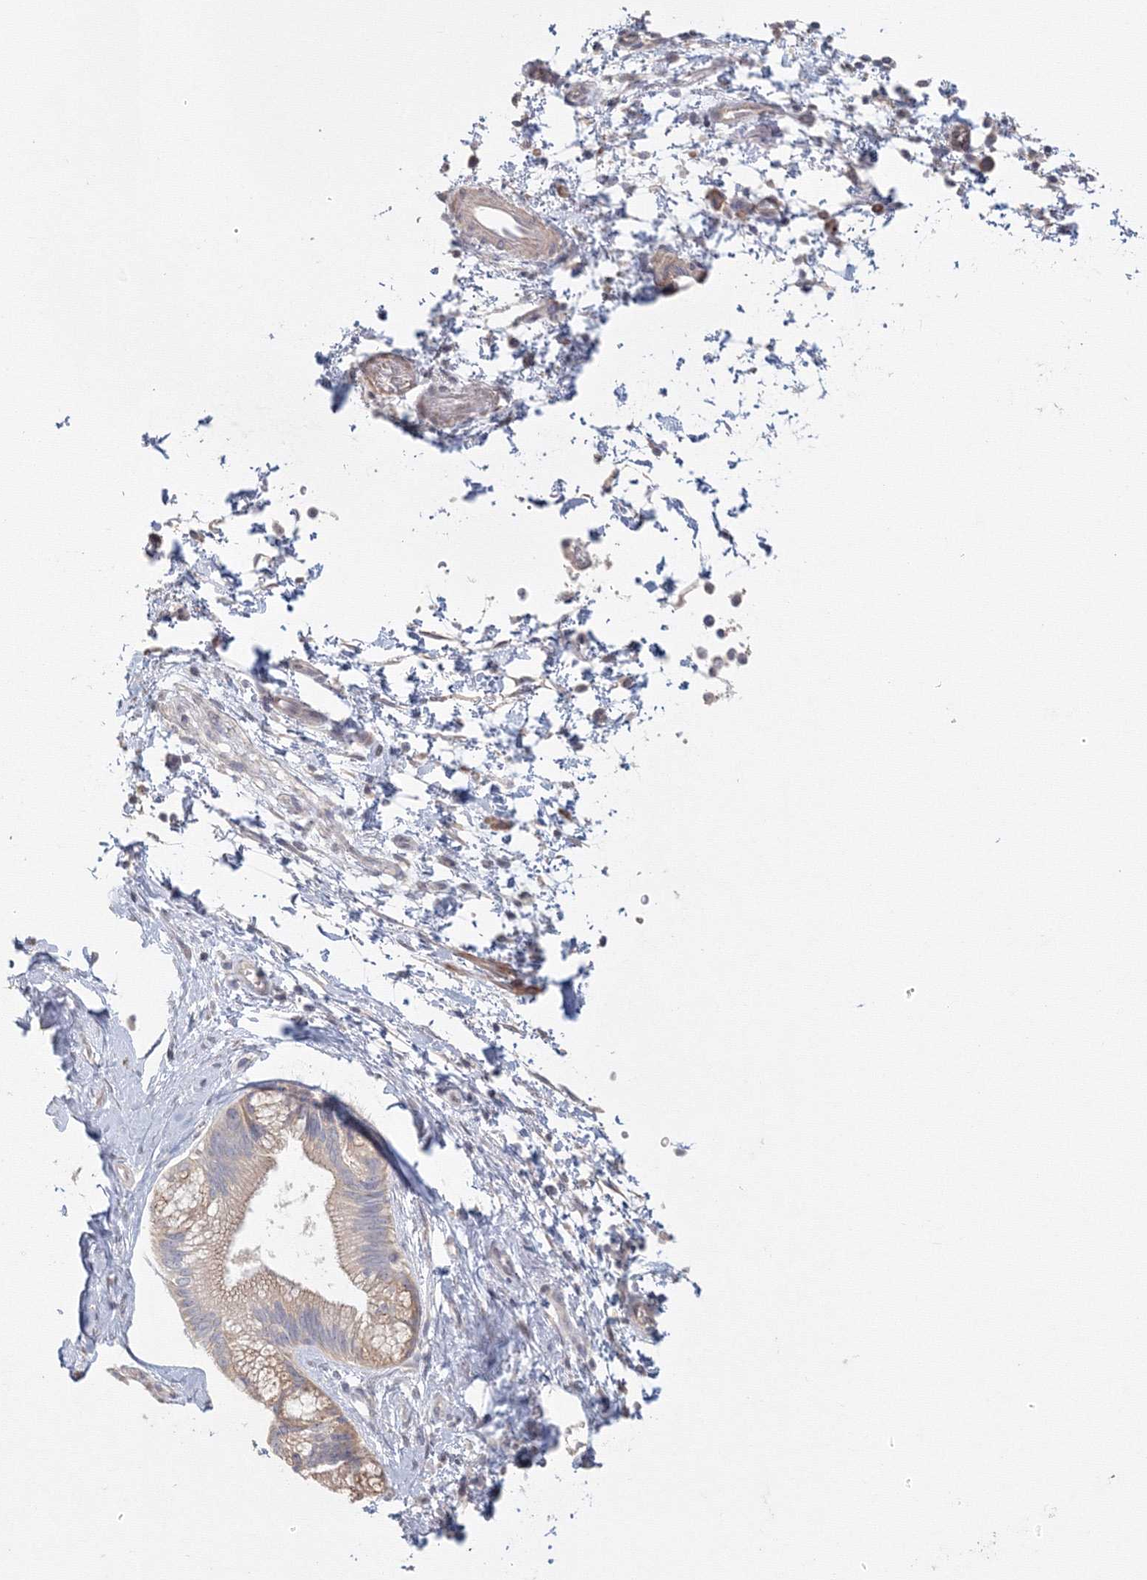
{"staining": {"intensity": "weak", "quantity": "<25%", "location": "cytoplasmic/membranous"}, "tissue": "pancreatic cancer", "cell_type": "Tumor cells", "image_type": "cancer", "snomed": [{"axis": "morphology", "description": "Adenocarcinoma, NOS"}, {"axis": "topography", "description": "Pancreas"}], "caption": "Immunohistochemical staining of human adenocarcinoma (pancreatic) displays no significant staining in tumor cells. (Brightfield microscopy of DAB immunohistochemistry at high magnification).", "gene": "TACC2", "patient": {"sex": "female", "age": 73}}